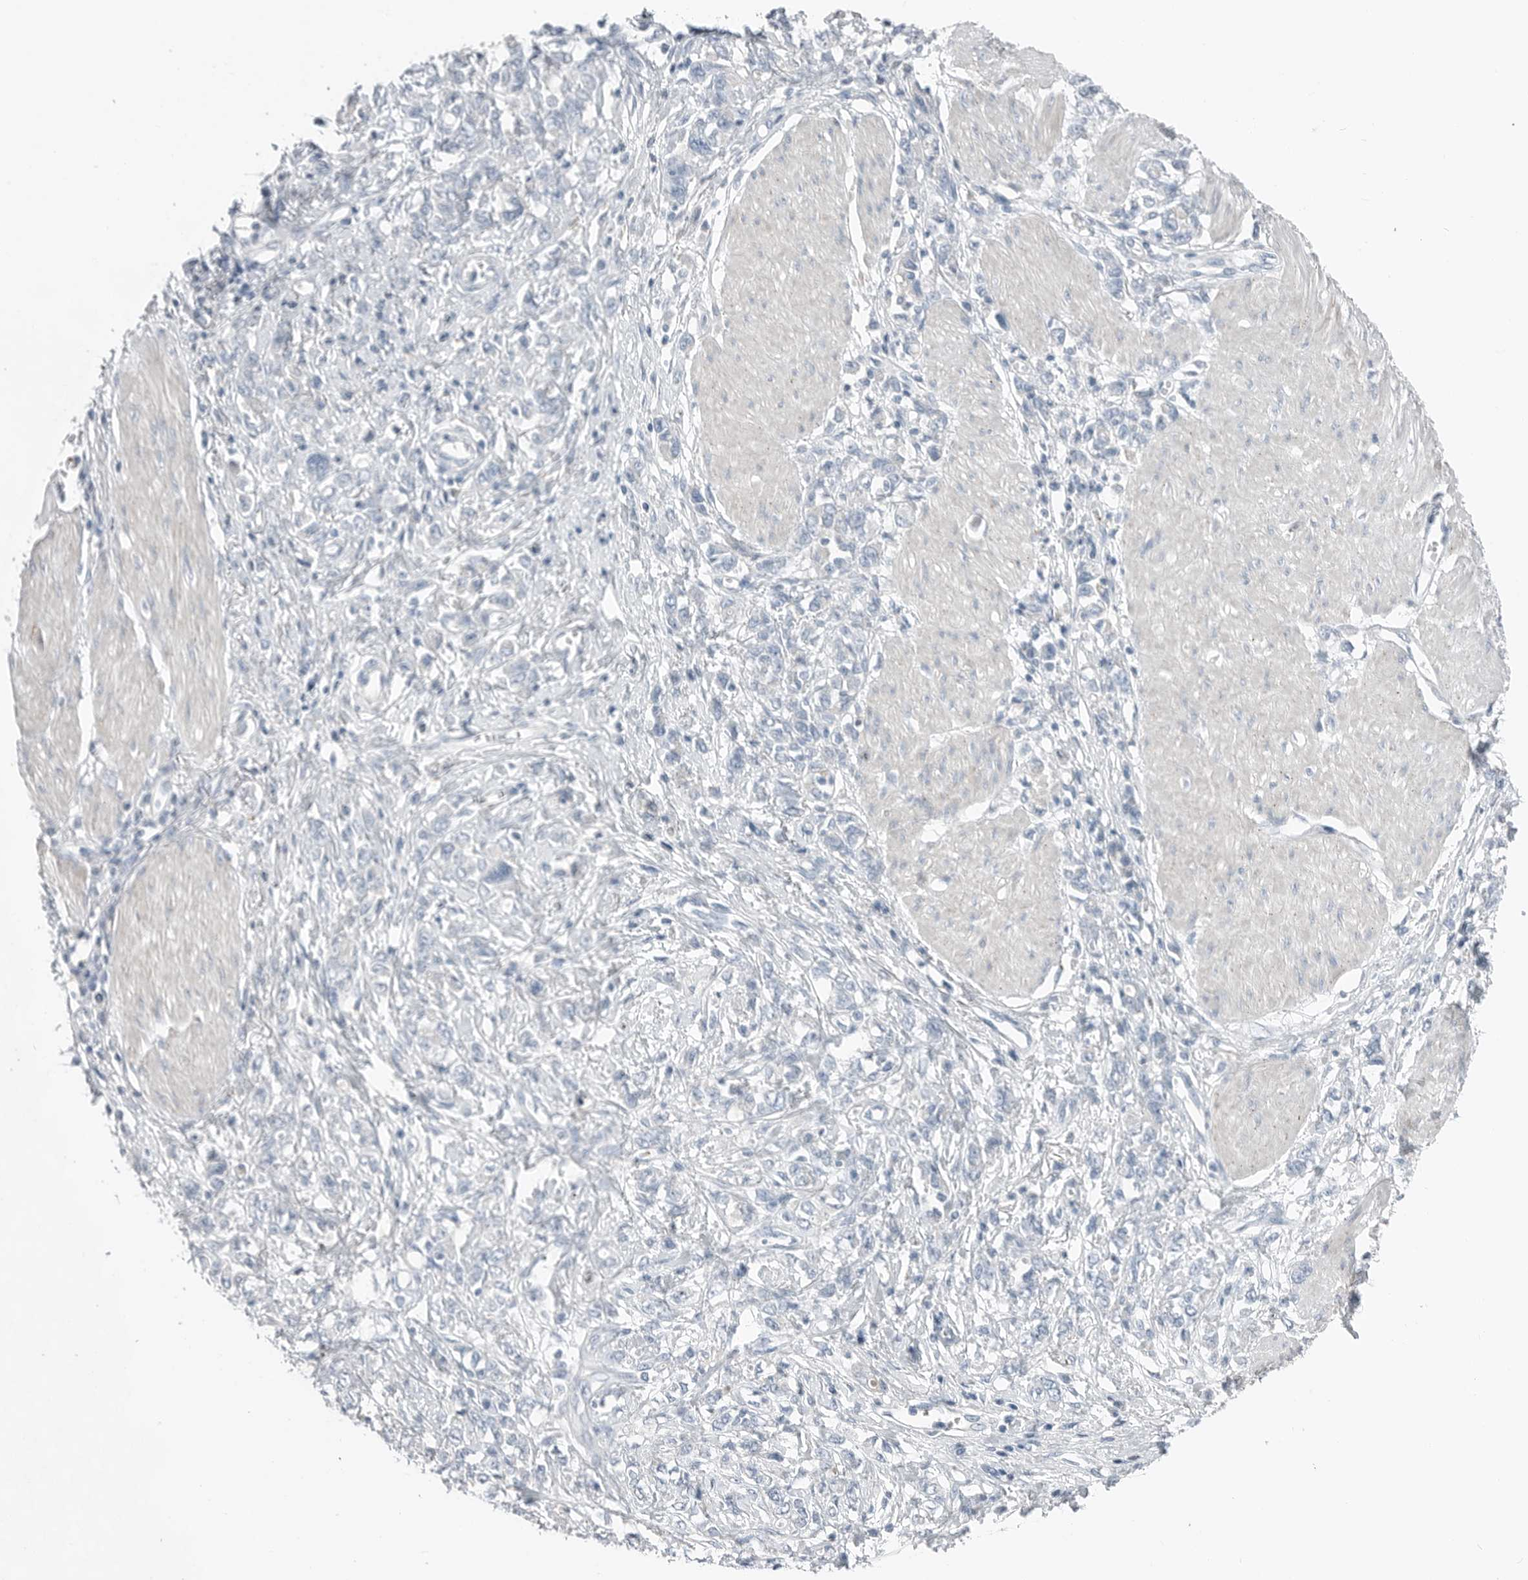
{"staining": {"intensity": "negative", "quantity": "none", "location": "none"}, "tissue": "stomach cancer", "cell_type": "Tumor cells", "image_type": "cancer", "snomed": [{"axis": "morphology", "description": "Adenocarcinoma, NOS"}, {"axis": "topography", "description": "Stomach"}], "caption": "IHC of adenocarcinoma (stomach) demonstrates no positivity in tumor cells. Brightfield microscopy of immunohistochemistry (IHC) stained with DAB (3,3'-diaminobenzidine) (brown) and hematoxylin (blue), captured at high magnification.", "gene": "SERPINB7", "patient": {"sex": "female", "age": 76}}